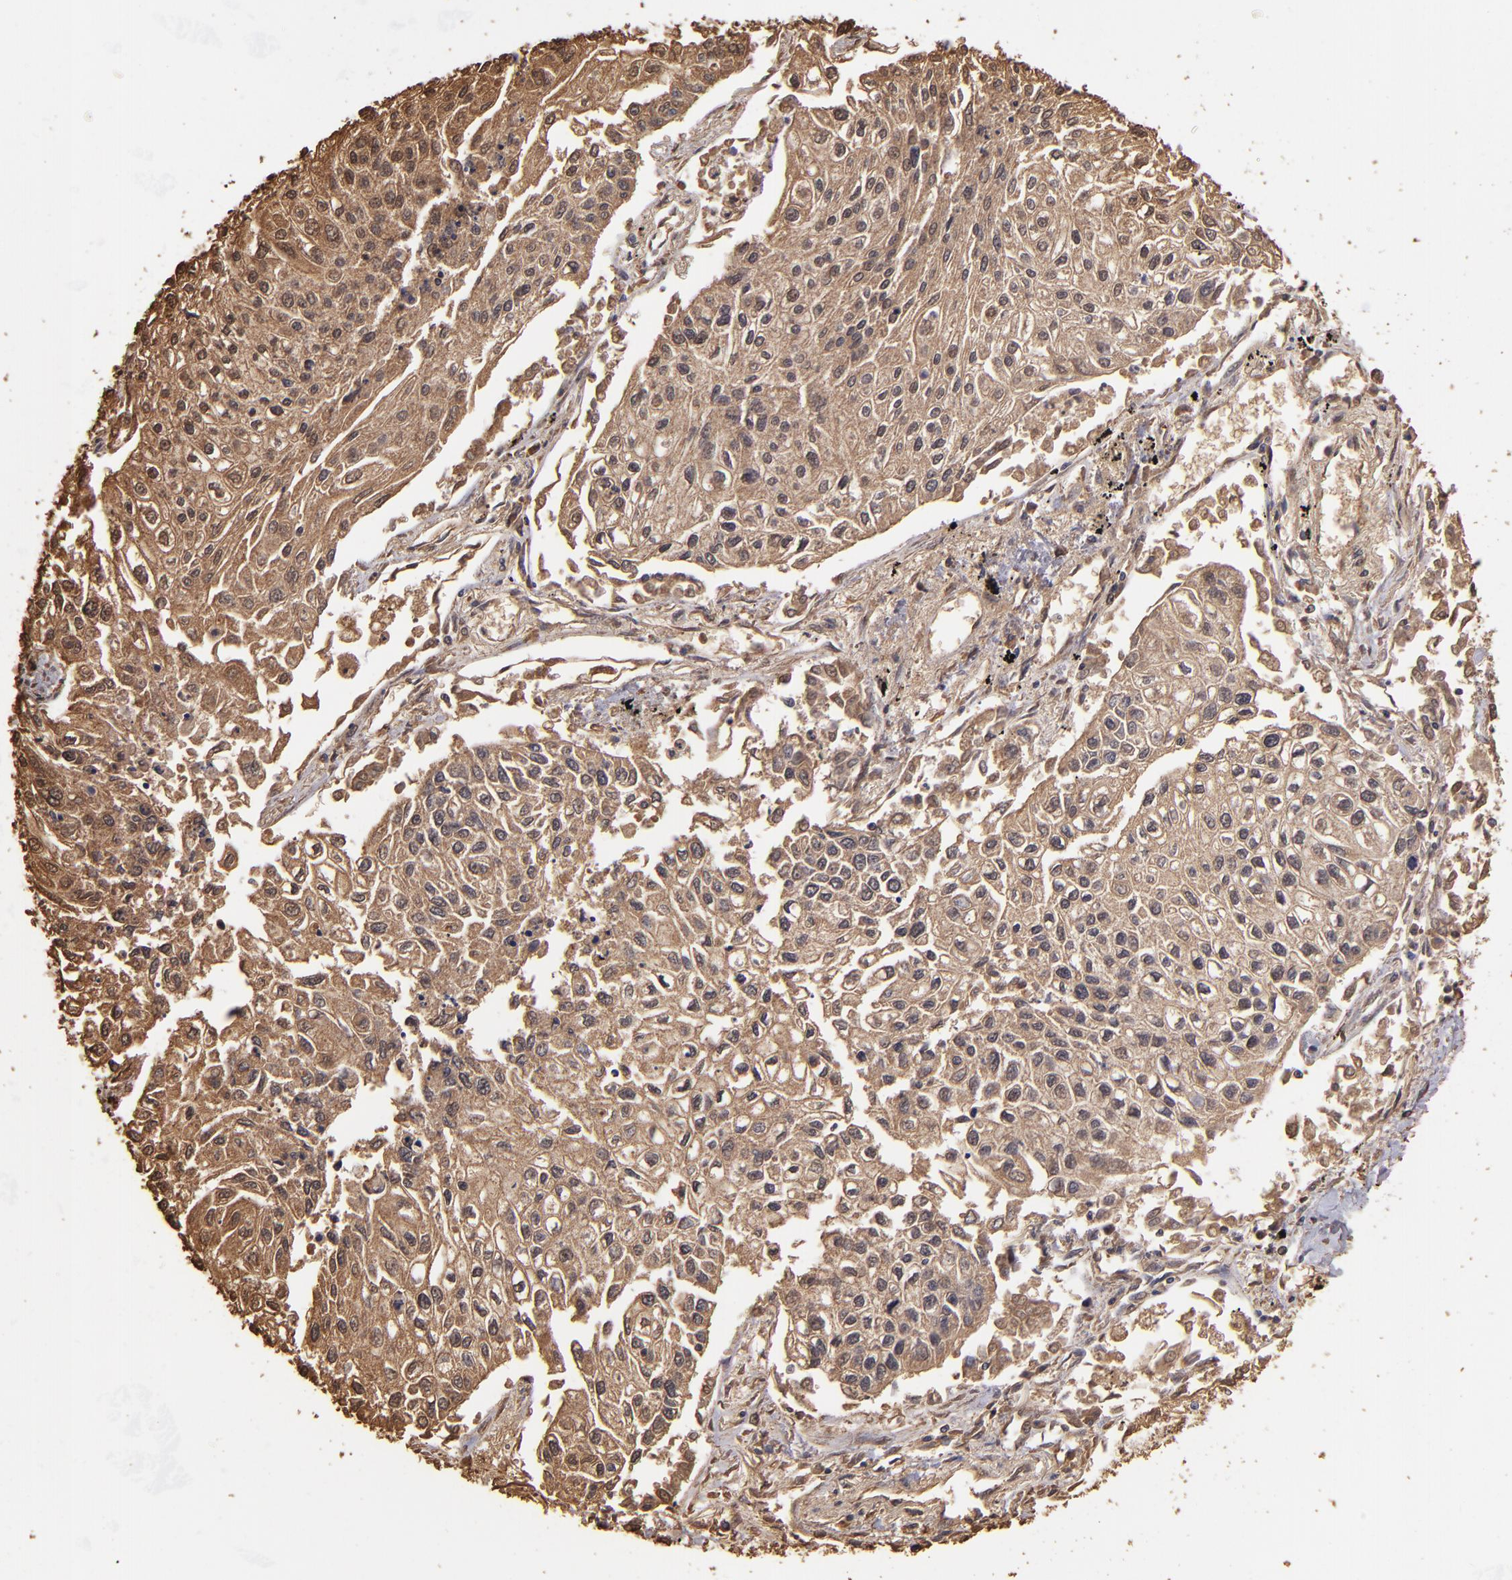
{"staining": {"intensity": "moderate", "quantity": ">75%", "location": "cytoplasmic/membranous"}, "tissue": "lung cancer", "cell_type": "Tumor cells", "image_type": "cancer", "snomed": [{"axis": "morphology", "description": "Squamous cell carcinoma, NOS"}, {"axis": "topography", "description": "Lung"}], "caption": "Immunohistochemical staining of lung cancer (squamous cell carcinoma) demonstrates moderate cytoplasmic/membranous protein positivity in approximately >75% of tumor cells. The staining was performed using DAB to visualize the protein expression in brown, while the nuclei were stained in blue with hematoxylin (Magnification: 20x).", "gene": "FGB", "patient": {"sex": "male", "age": 75}}